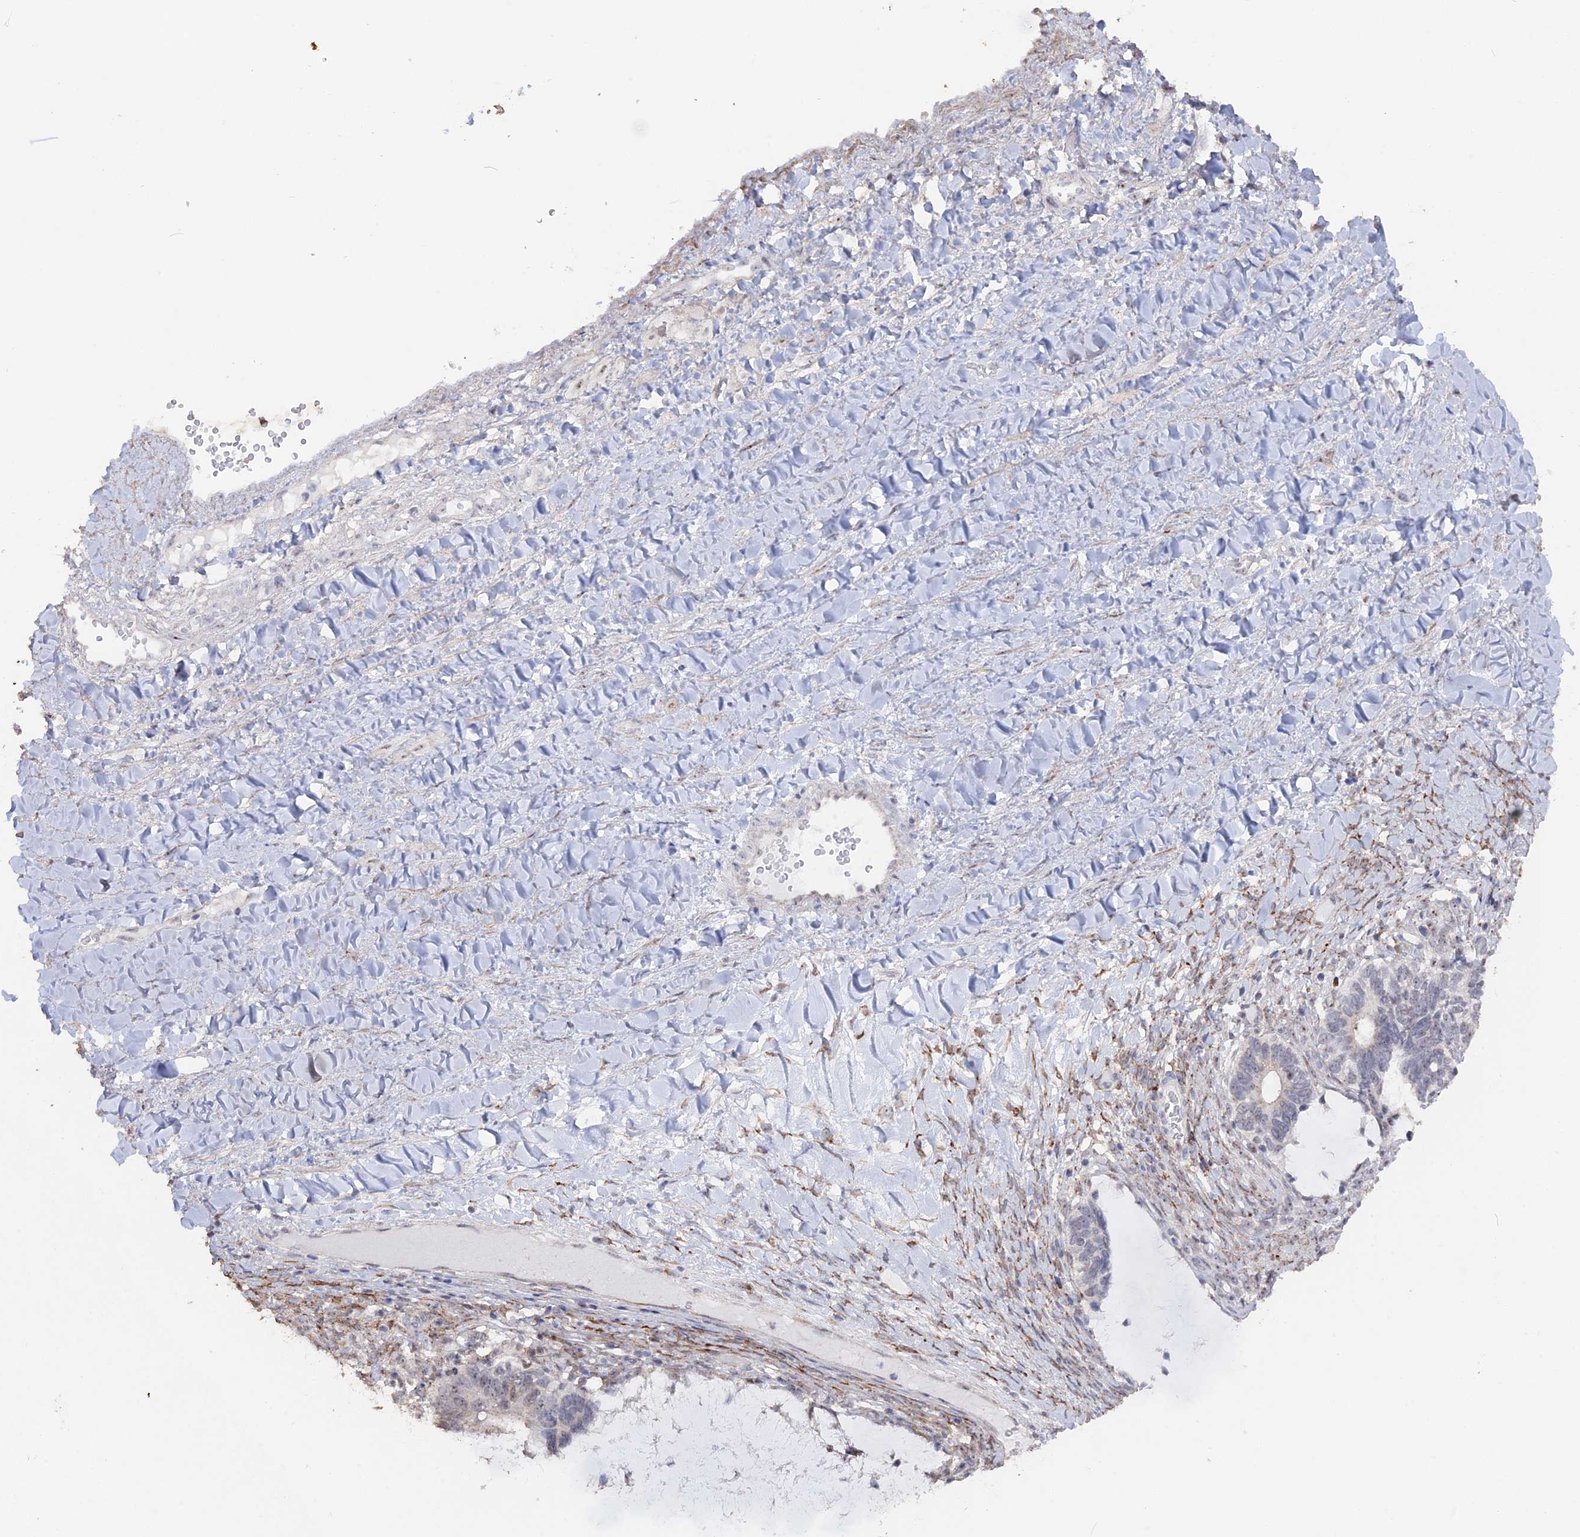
{"staining": {"intensity": "moderate", "quantity": "25%-75%", "location": "nuclear"}, "tissue": "ovarian cancer", "cell_type": "Tumor cells", "image_type": "cancer", "snomed": [{"axis": "morphology", "description": "Cystadenocarcinoma, mucinous, NOS"}, {"axis": "topography", "description": "Ovary"}], "caption": "This is an image of immunohistochemistry staining of ovarian cancer (mucinous cystadenocarcinoma), which shows moderate positivity in the nuclear of tumor cells.", "gene": "SEMG2", "patient": {"sex": "female", "age": 61}}